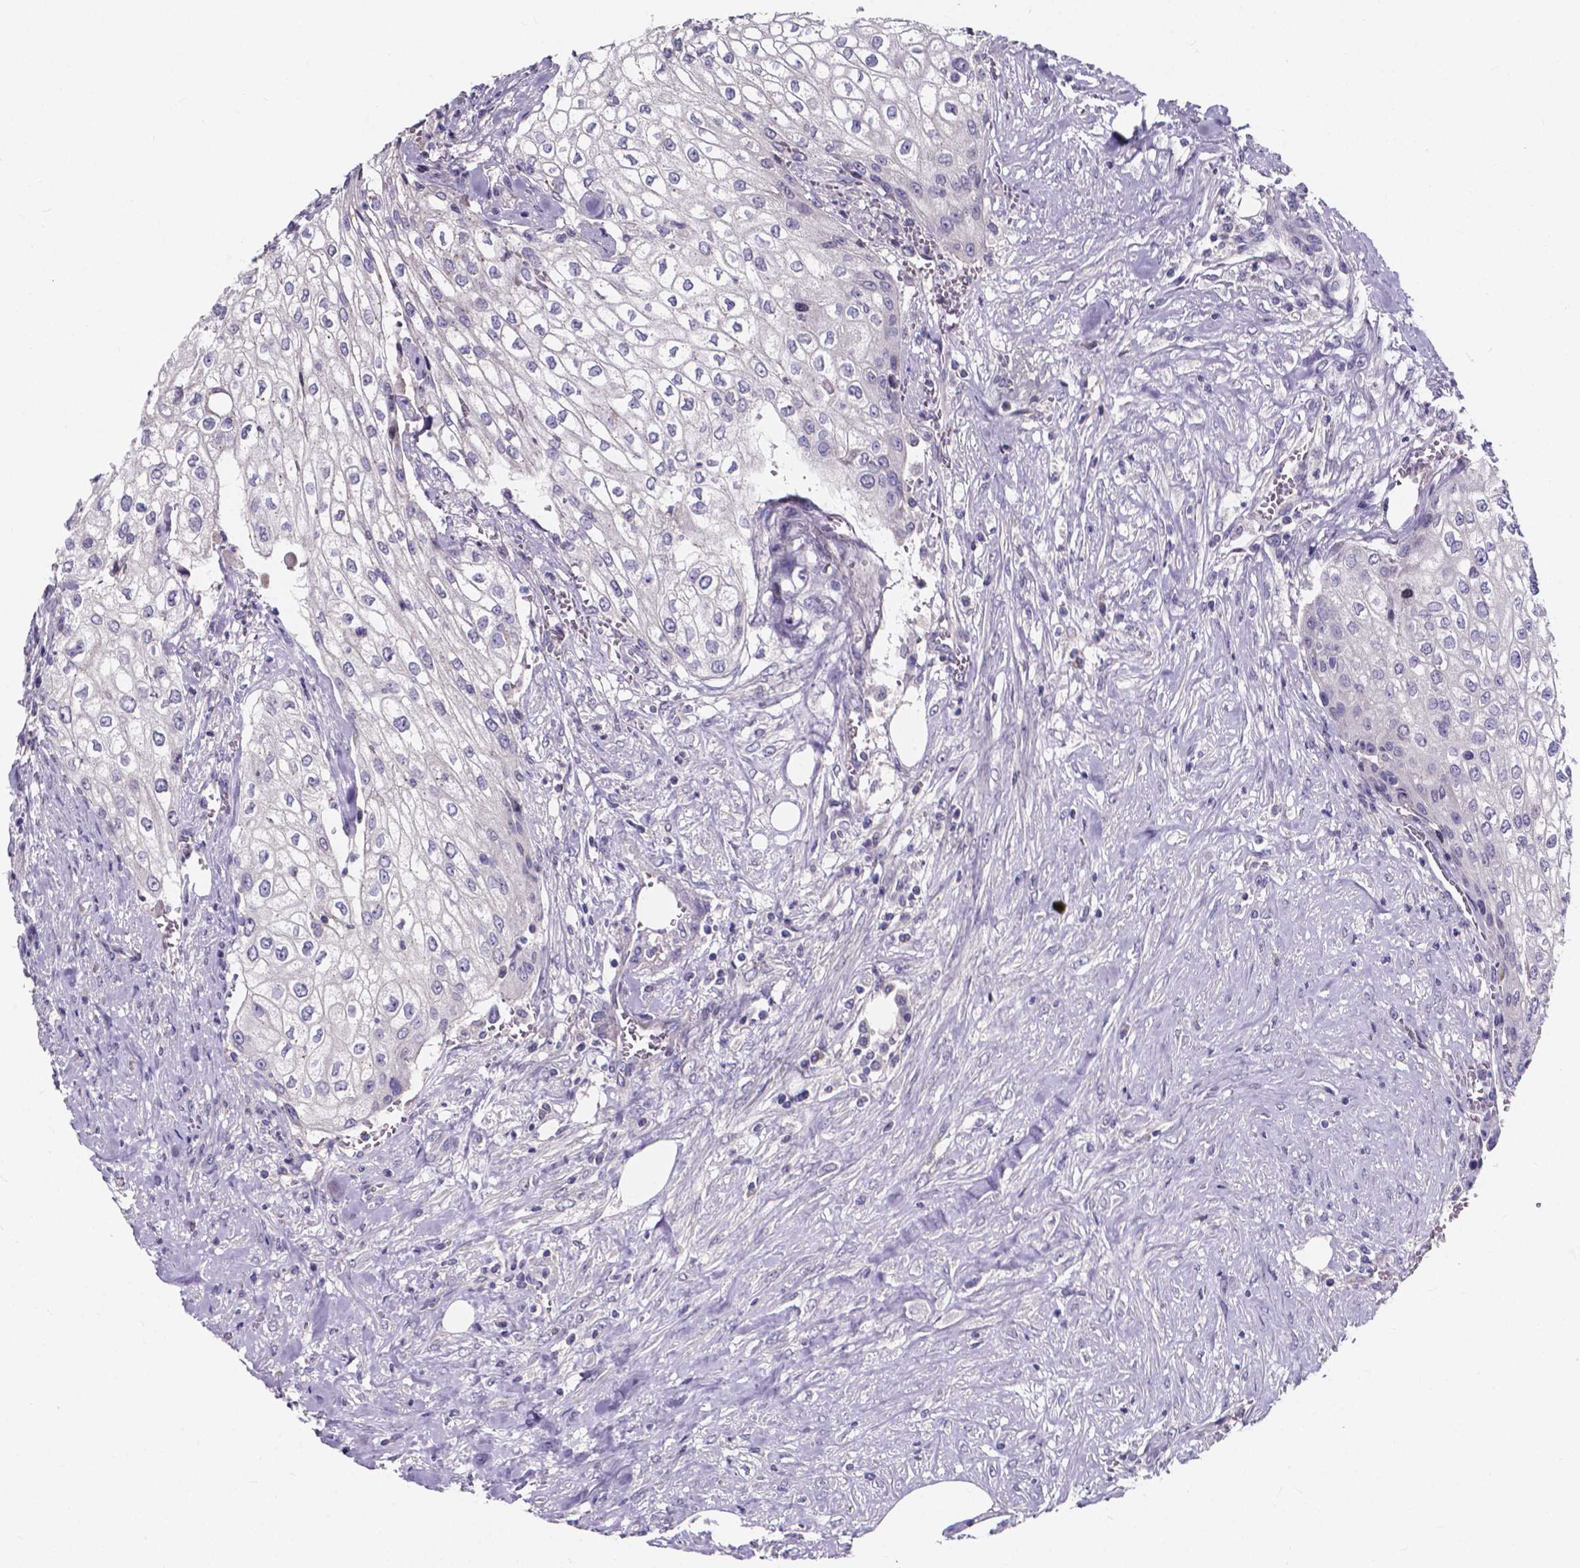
{"staining": {"intensity": "negative", "quantity": "none", "location": "none"}, "tissue": "urothelial cancer", "cell_type": "Tumor cells", "image_type": "cancer", "snomed": [{"axis": "morphology", "description": "Urothelial carcinoma, High grade"}, {"axis": "topography", "description": "Urinary bladder"}], "caption": "Immunohistochemical staining of human urothelial cancer reveals no significant positivity in tumor cells. (DAB immunohistochemistry (IHC), high magnification).", "gene": "SPOCD1", "patient": {"sex": "male", "age": 62}}